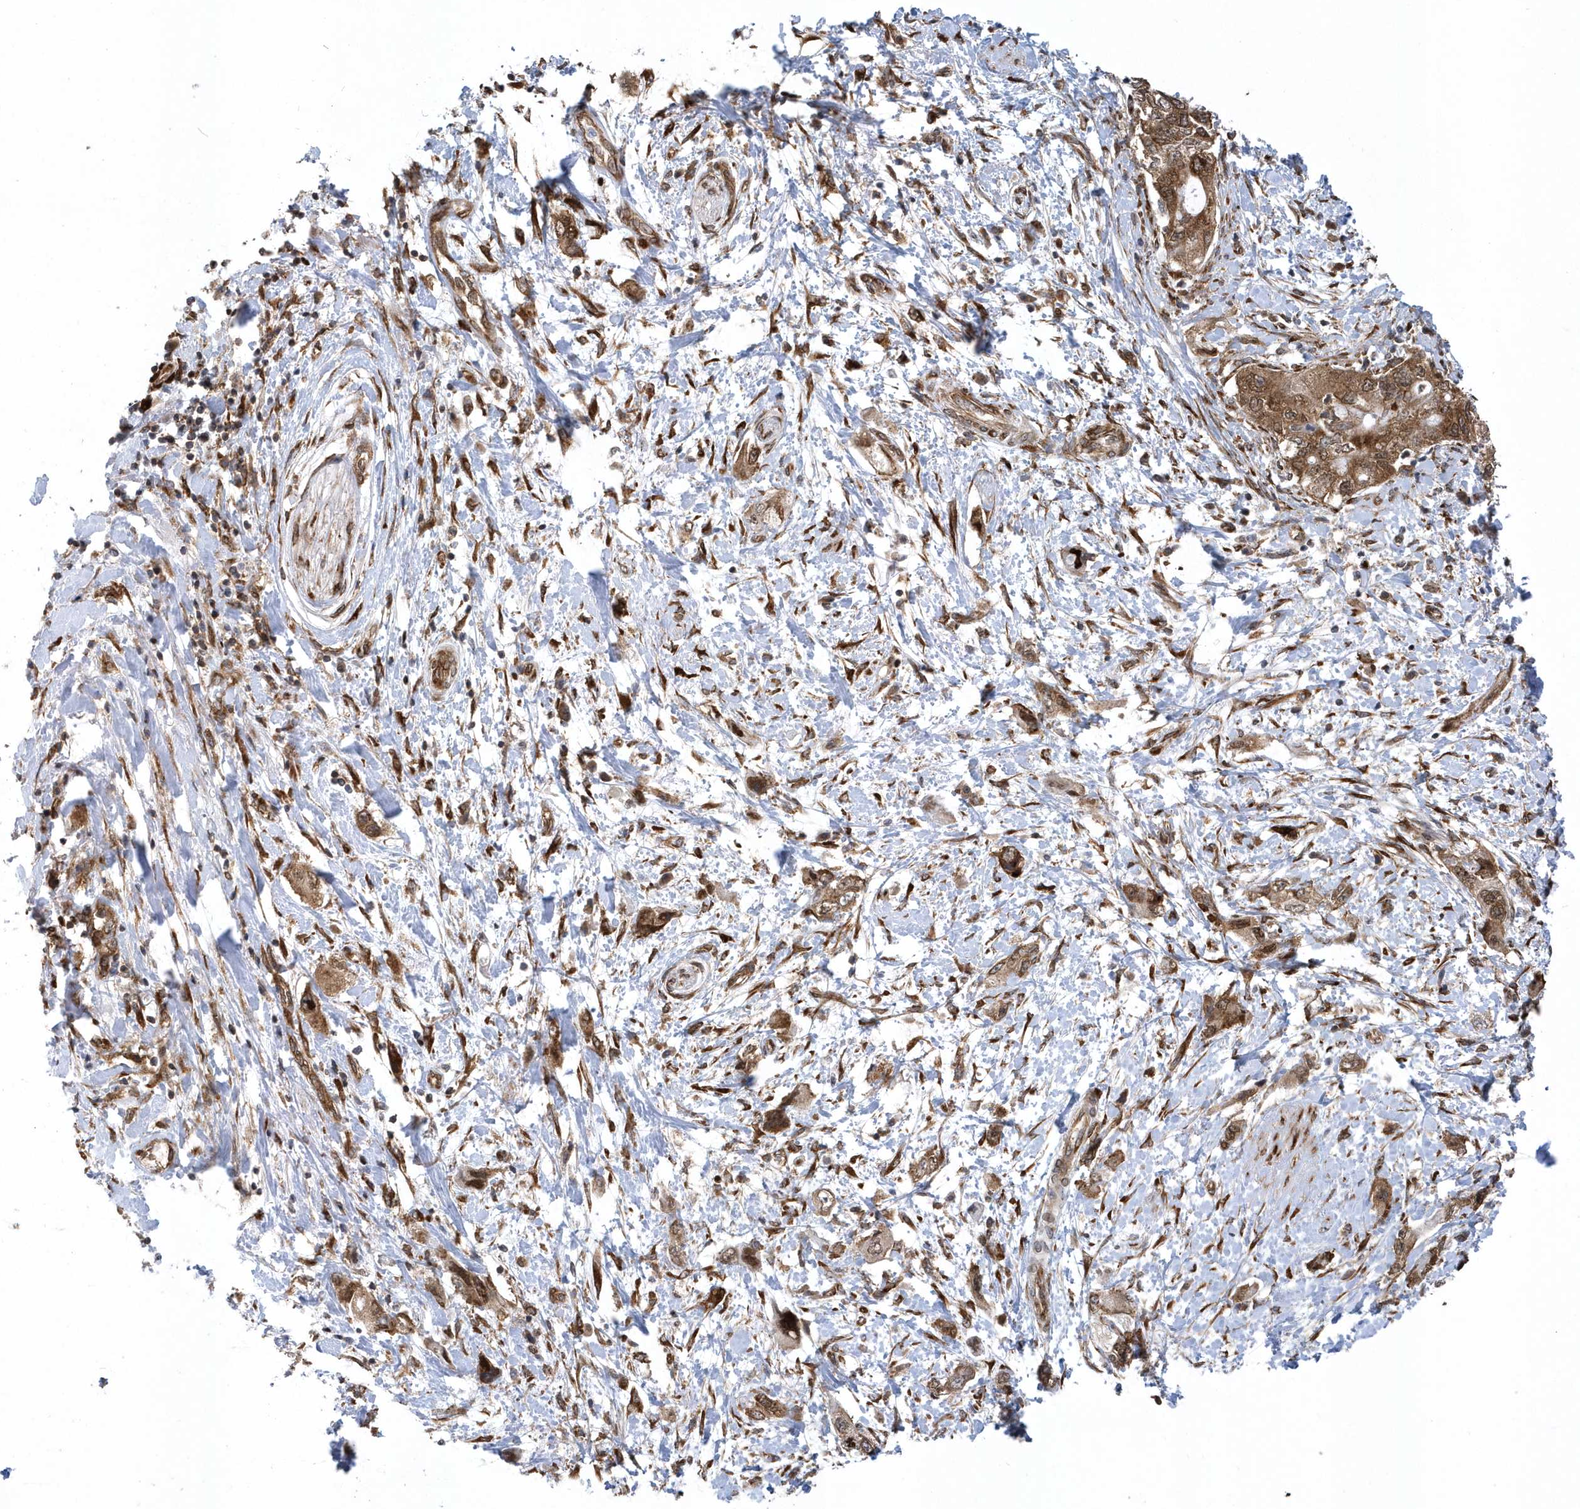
{"staining": {"intensity": "moderate", "quantity": ">75%", "location": "cytoplasmic/membranous"}, "tissue": "pancreatic cancer", "cell_type": "Tumor cells", "image_type": "cancer", "snomed": [{"axis": "morphology", "description": "Adenocarcinoma, NOS"}, {"axis": "topography", "description": "Pancreas"}], "caption": "A medium amount of moderate cytoplasmic/membranous staining is present in about >75% of tumor cells in pancreatic cancer tissue. The staining was performed using DAB (3,3'-diaminobenzidine), with brown indicating positive protein expression. Nuclei are stained blue with hematoxylin.", "gene": "PHF1", "patient": {"sex": "female", "age": 73}}